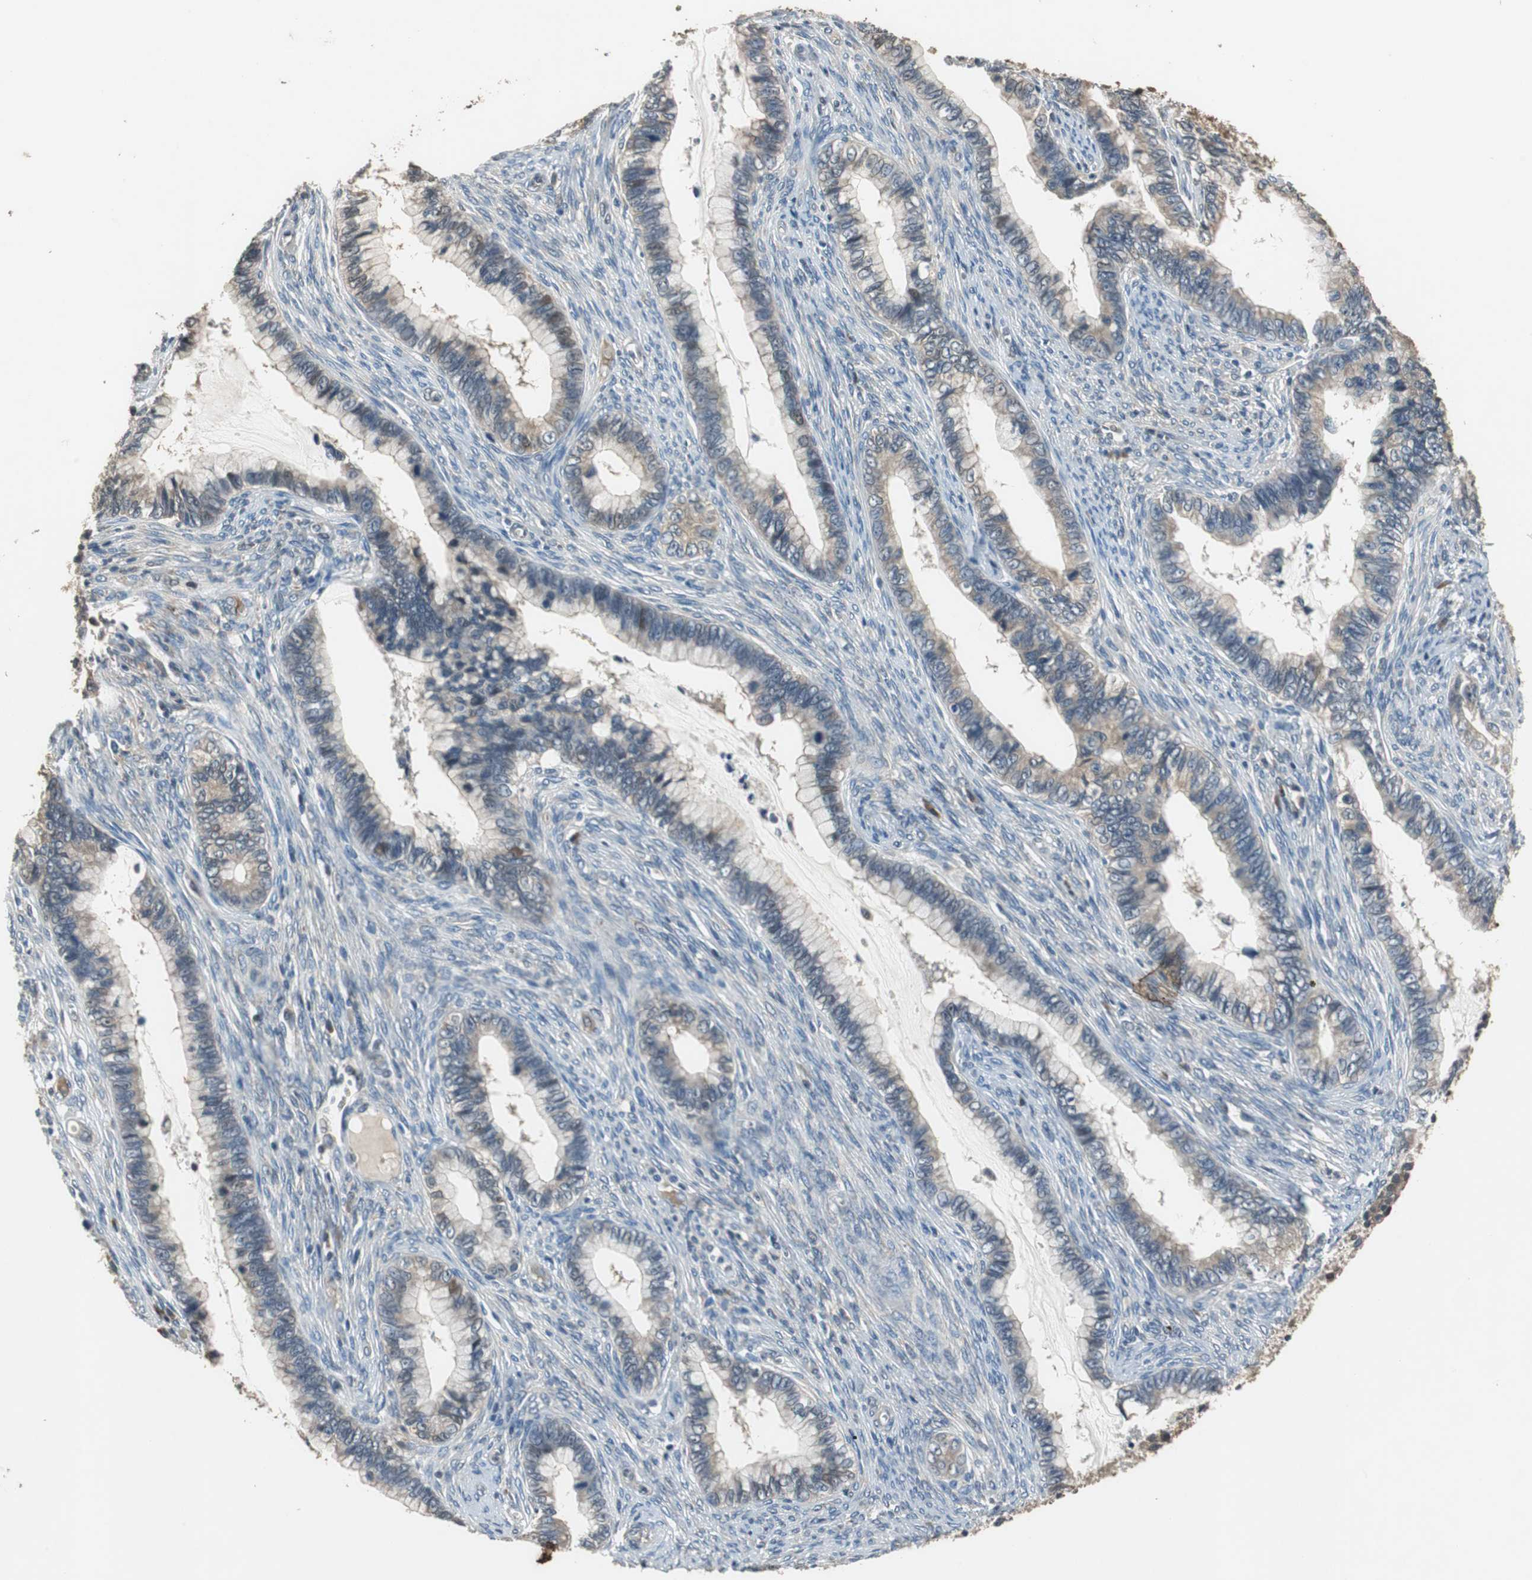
{"staining": {"intensity": "weak", "quantity": "25%-75%", "location": "cytoplasmic/membranous"}, "tissue": "cervical cancer", "cell_type": "Tumor cells", "image_type": "cancer", "snomed": [{"axis": "morphology", "description": "Adenocarcinoma, NOS"}, {"axis": "topography", "description": "Cervix"}], "caption": "Immunohistochemical staining of human cervical cancer (adenocarcinoma) reveals low levels of weak cytoplasmic/membranous expression in approximately 25%-75% of tumor cells.", "gene": "PI4KB", "patient": {"sex": "female", "age": 44}}